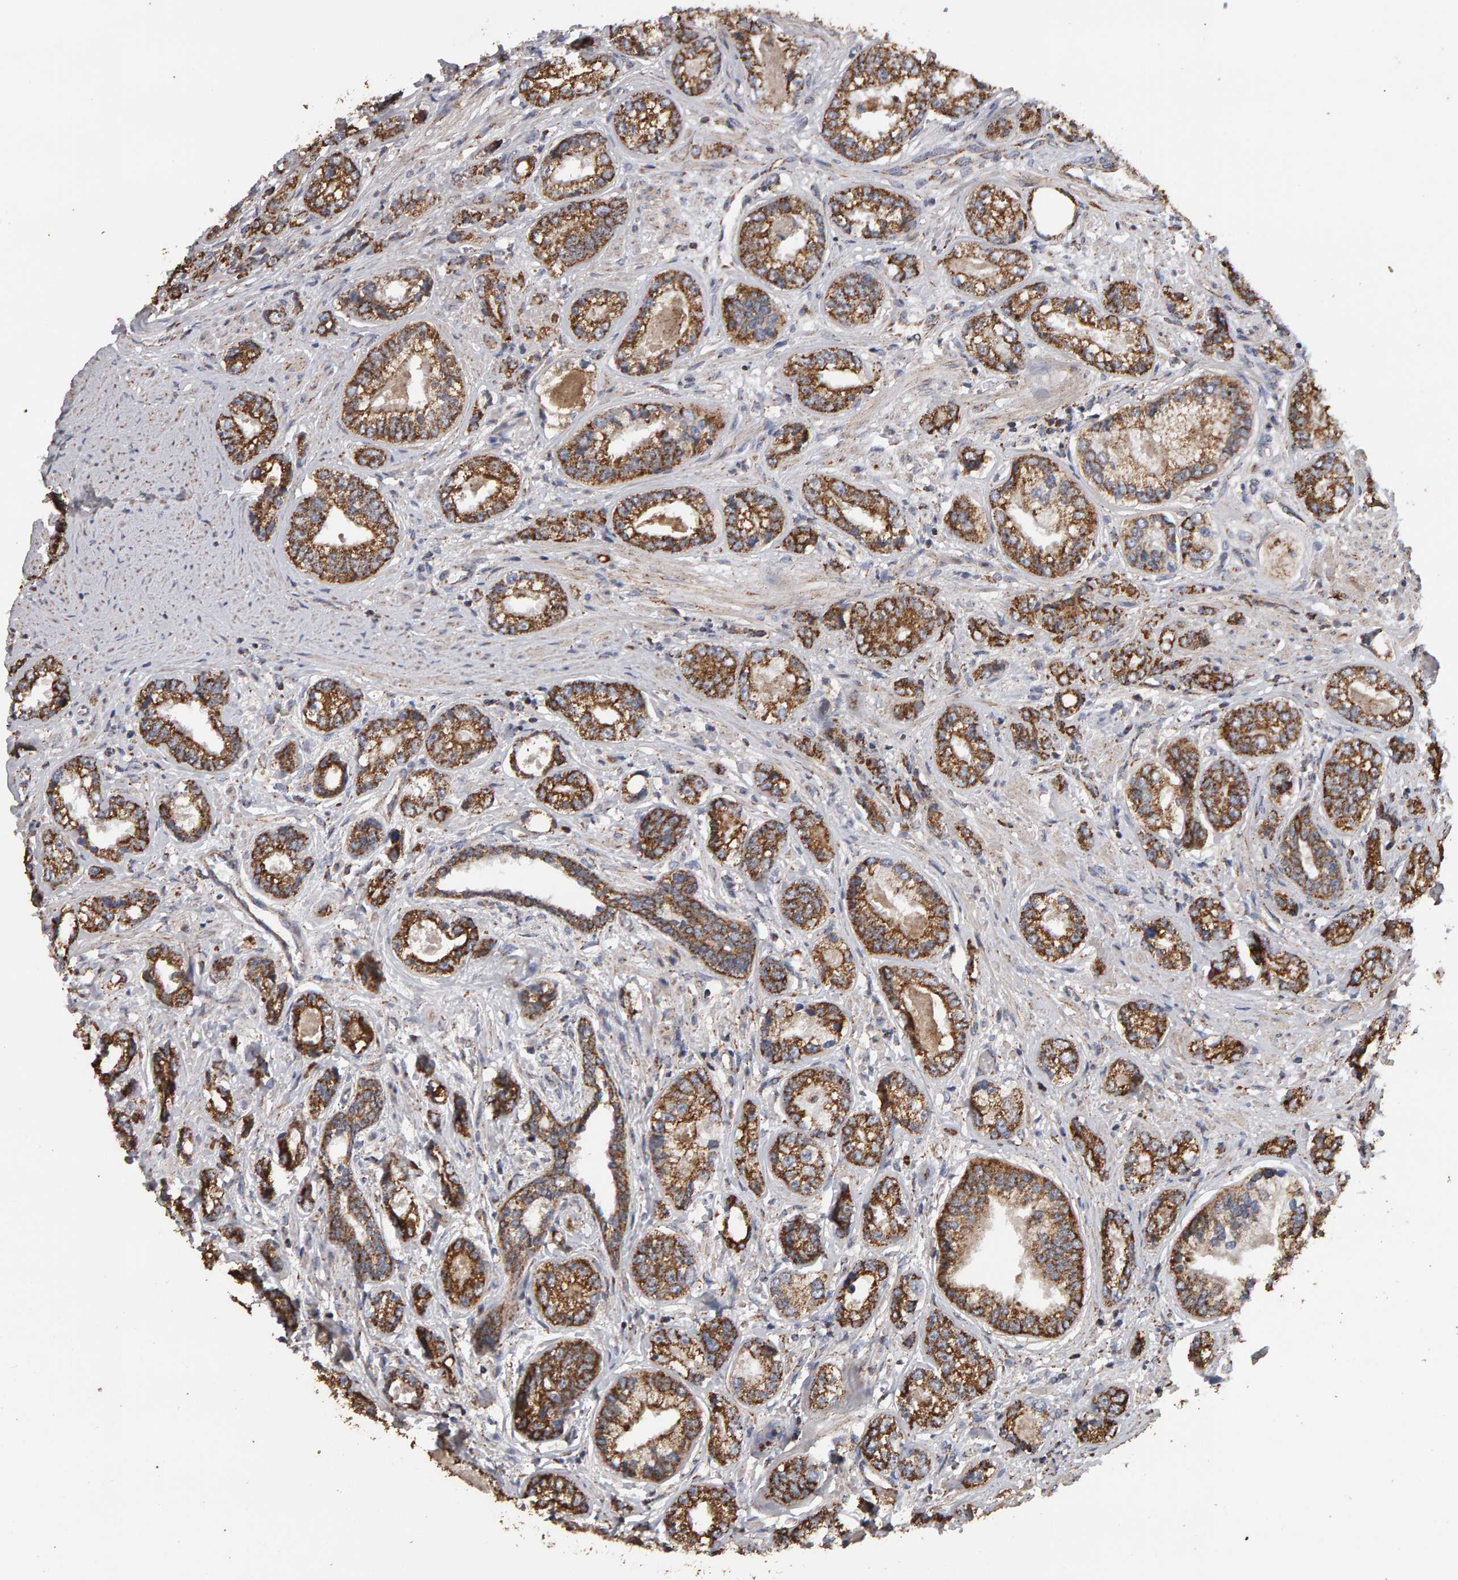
{"staining": {"intensity": "moderate", "quantity": ">75%", "location": "cytoplasmic/membranous"}, "tissue": "prostate cancer", "cell_type": "Tumor cells", "image_type": "cancer", "snomed": [{"axis": "morphology", "description": "Adenocarcinoma, High grade"}, {"axis": "topography", "description": "Prostate"}], "caption": "IHC photomicrograph of neoplastic tissue: human prostate cancer (adenocarcinoma (high-grade)) stained using immunohistochemistry demonstrates medium levels of moderate protein expression localized specifically in the cytoplasmic/membranous of tumor cells, appearing as a cytoplasmic/membranous brown color.", "gene": "TOM1L1", "patient": {"sex": "male", "age": 61}}